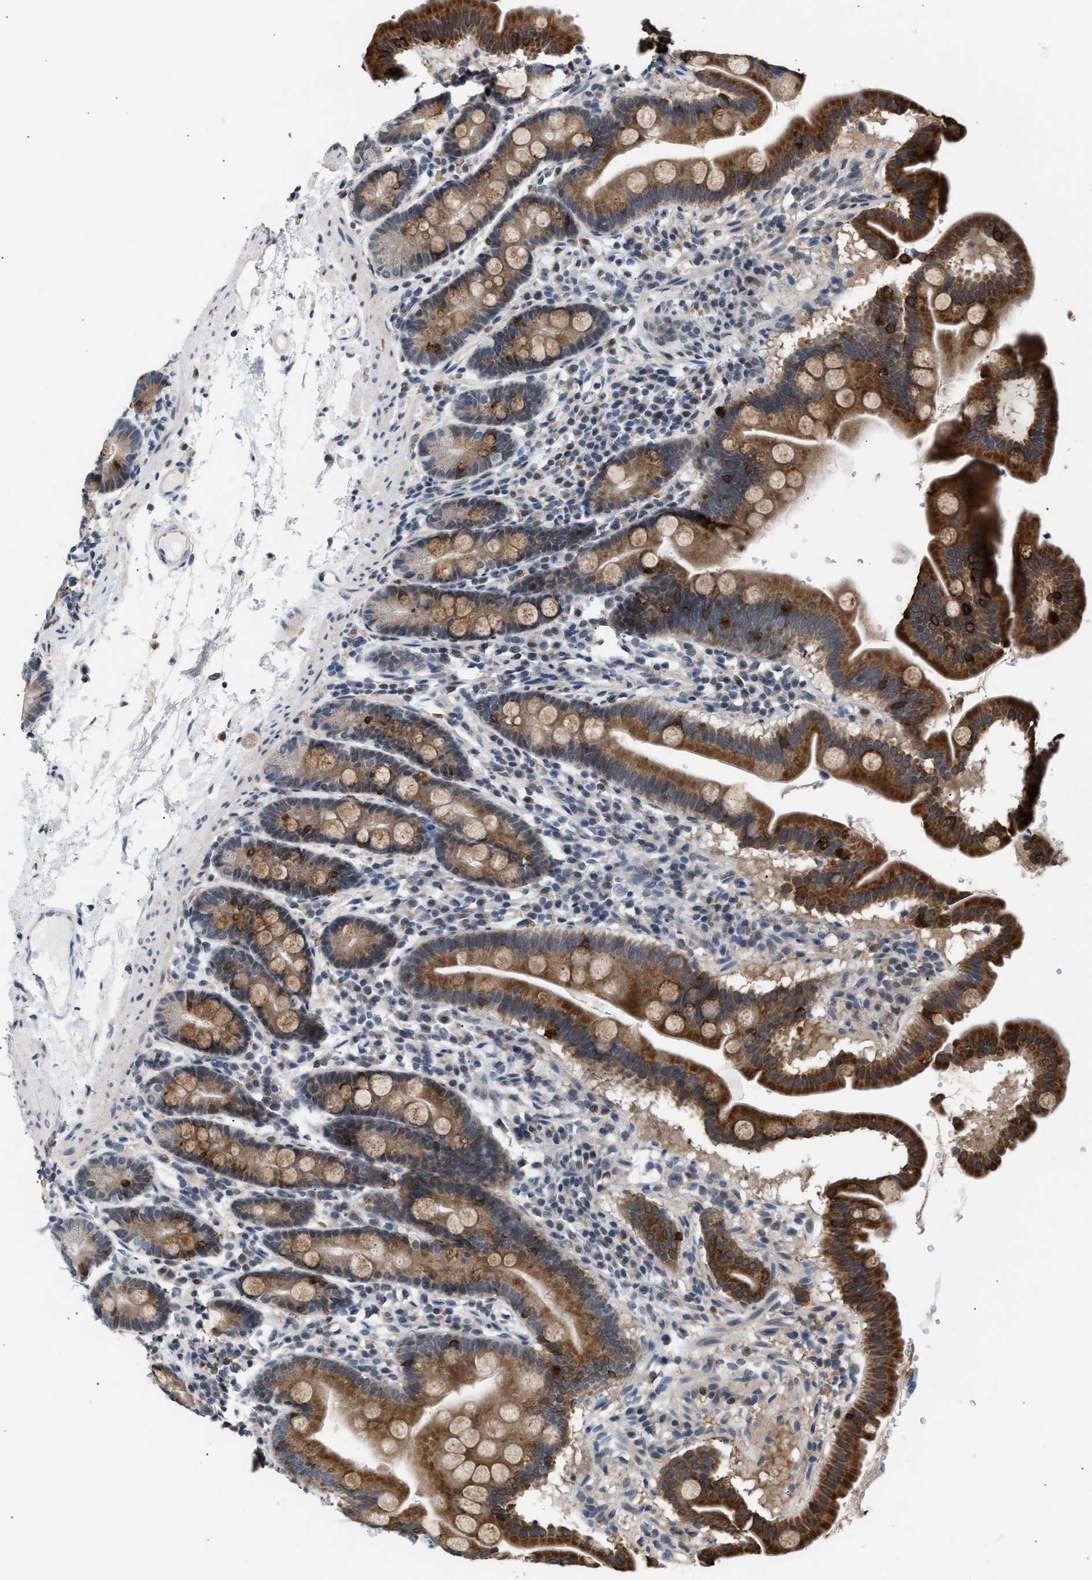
{"staining": {"intensity": "strong", "quantity": ">75%", "location": "cytoplasmic/membranous"}, "tissue": "duodenum", "cell_type": "Glandular cells", "image_type": "normal", "snomed": [{"axis": "morphology", "description": "Normal tissue, NOS"}, {"axis": "topography", "description": "Duodenum"}], "caption": "Strong cytoplasmic/membranous protein staining is identified in about >75% of glandular cells in duodenum. (Stains: DAB (3,3'-diaminobenzidine) in brown, nuclei in blue, Microscopy: brightfield microscopy at high magnification).", "gene": "TXNRD3", "patient": {"sex": "male", "age": 50}}